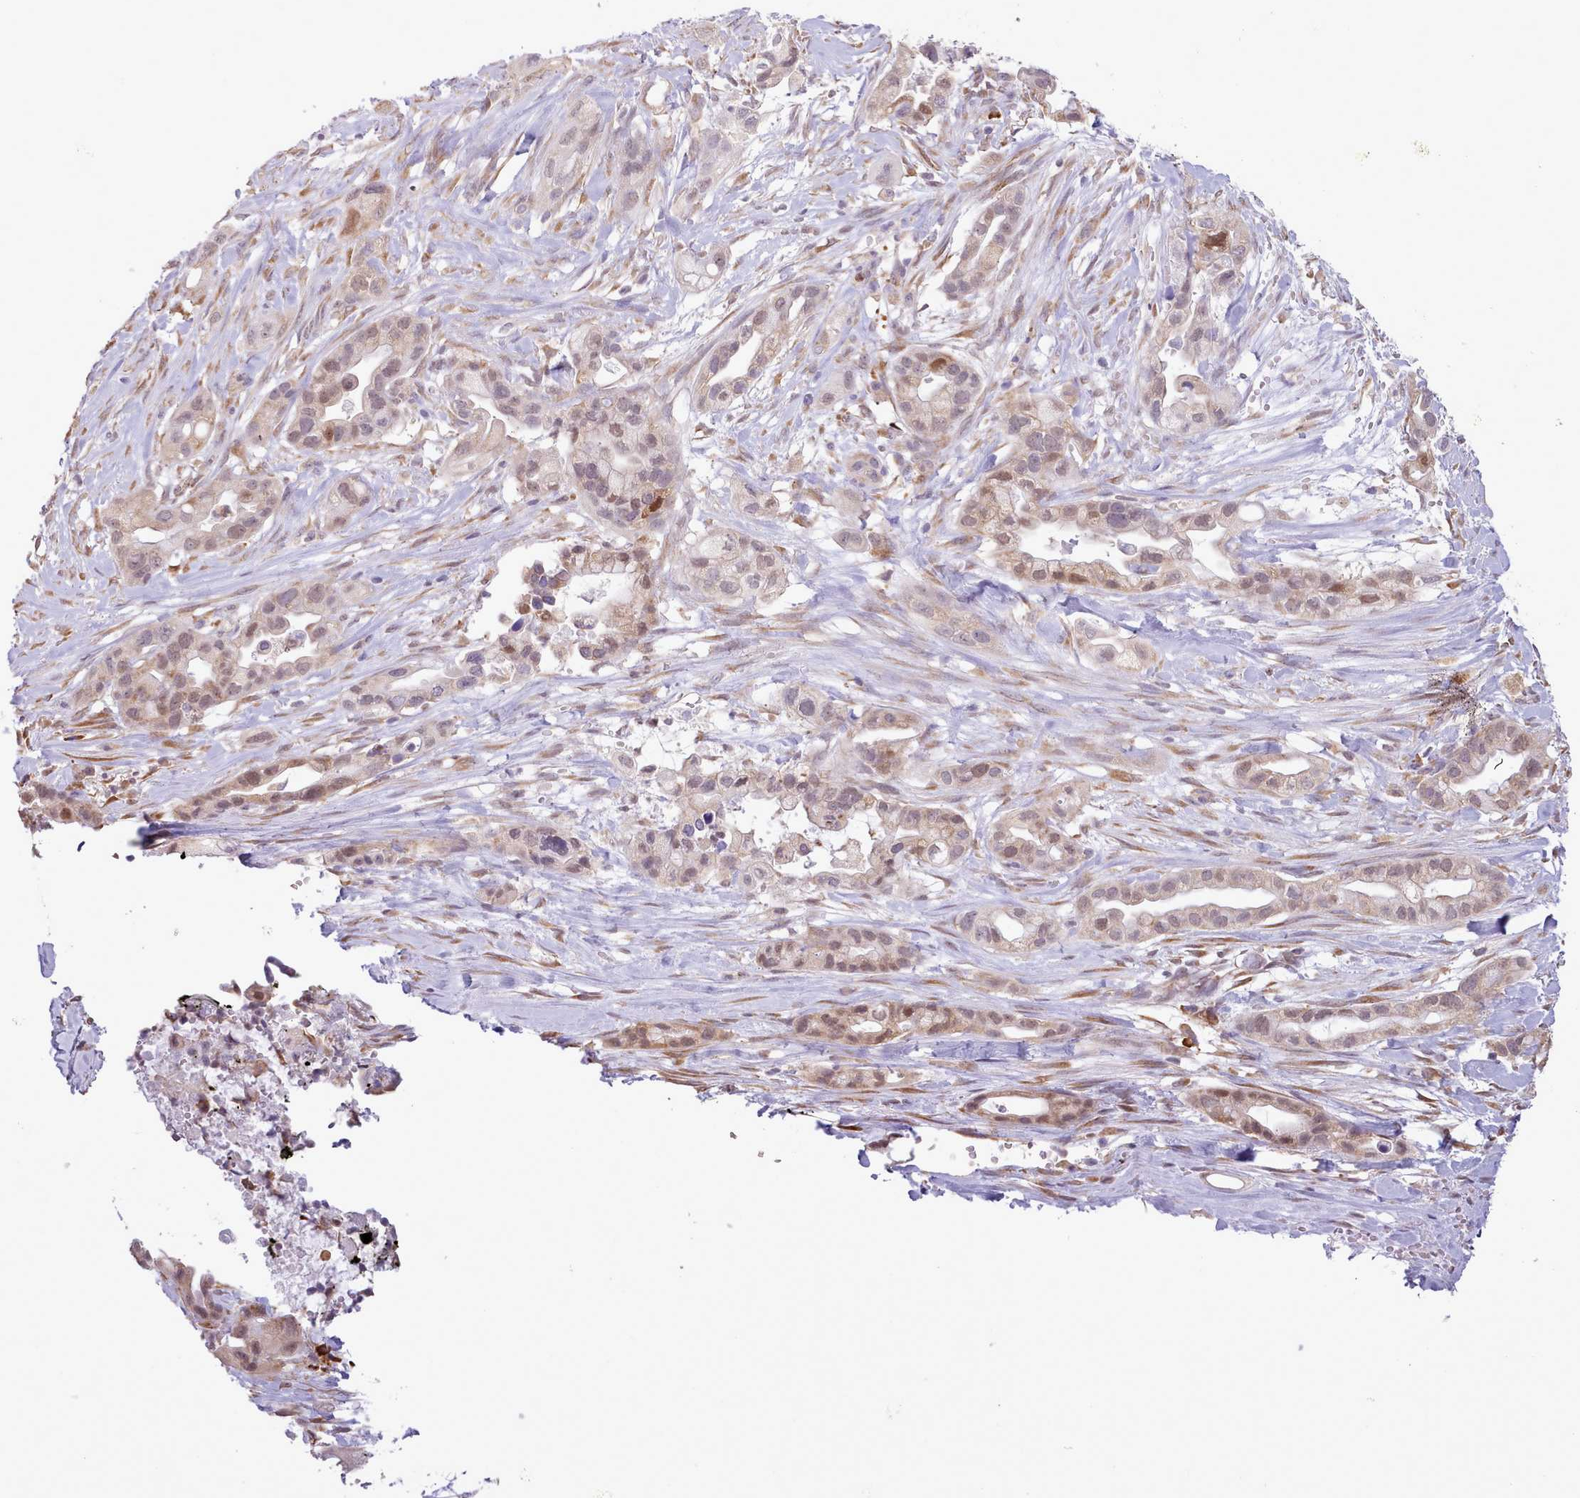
{"staining": {"intensity": "moderate", "quantity": ">75%", "location": "cytoplasmic/membranous,nuclear"}, "tissue": "pancreatic cancer", "cell_type": "Tumor cells", "image_type": "cancer", "snomed": [{"axis": "morphology", "description": "Adenocarcinoma, NOS"}, {"axis": "topography", "description": "Pancreas"}], "caption": "About >75% of tumor cells in pancreatic cancer (adenocarcinoma) display moderate cytoplasmic/membranous and nuclear protein positivity as visualized by brown immunohistochemical staining.", "gene": "SEC61B", "patient": {"sex": "male", "age": 44}}